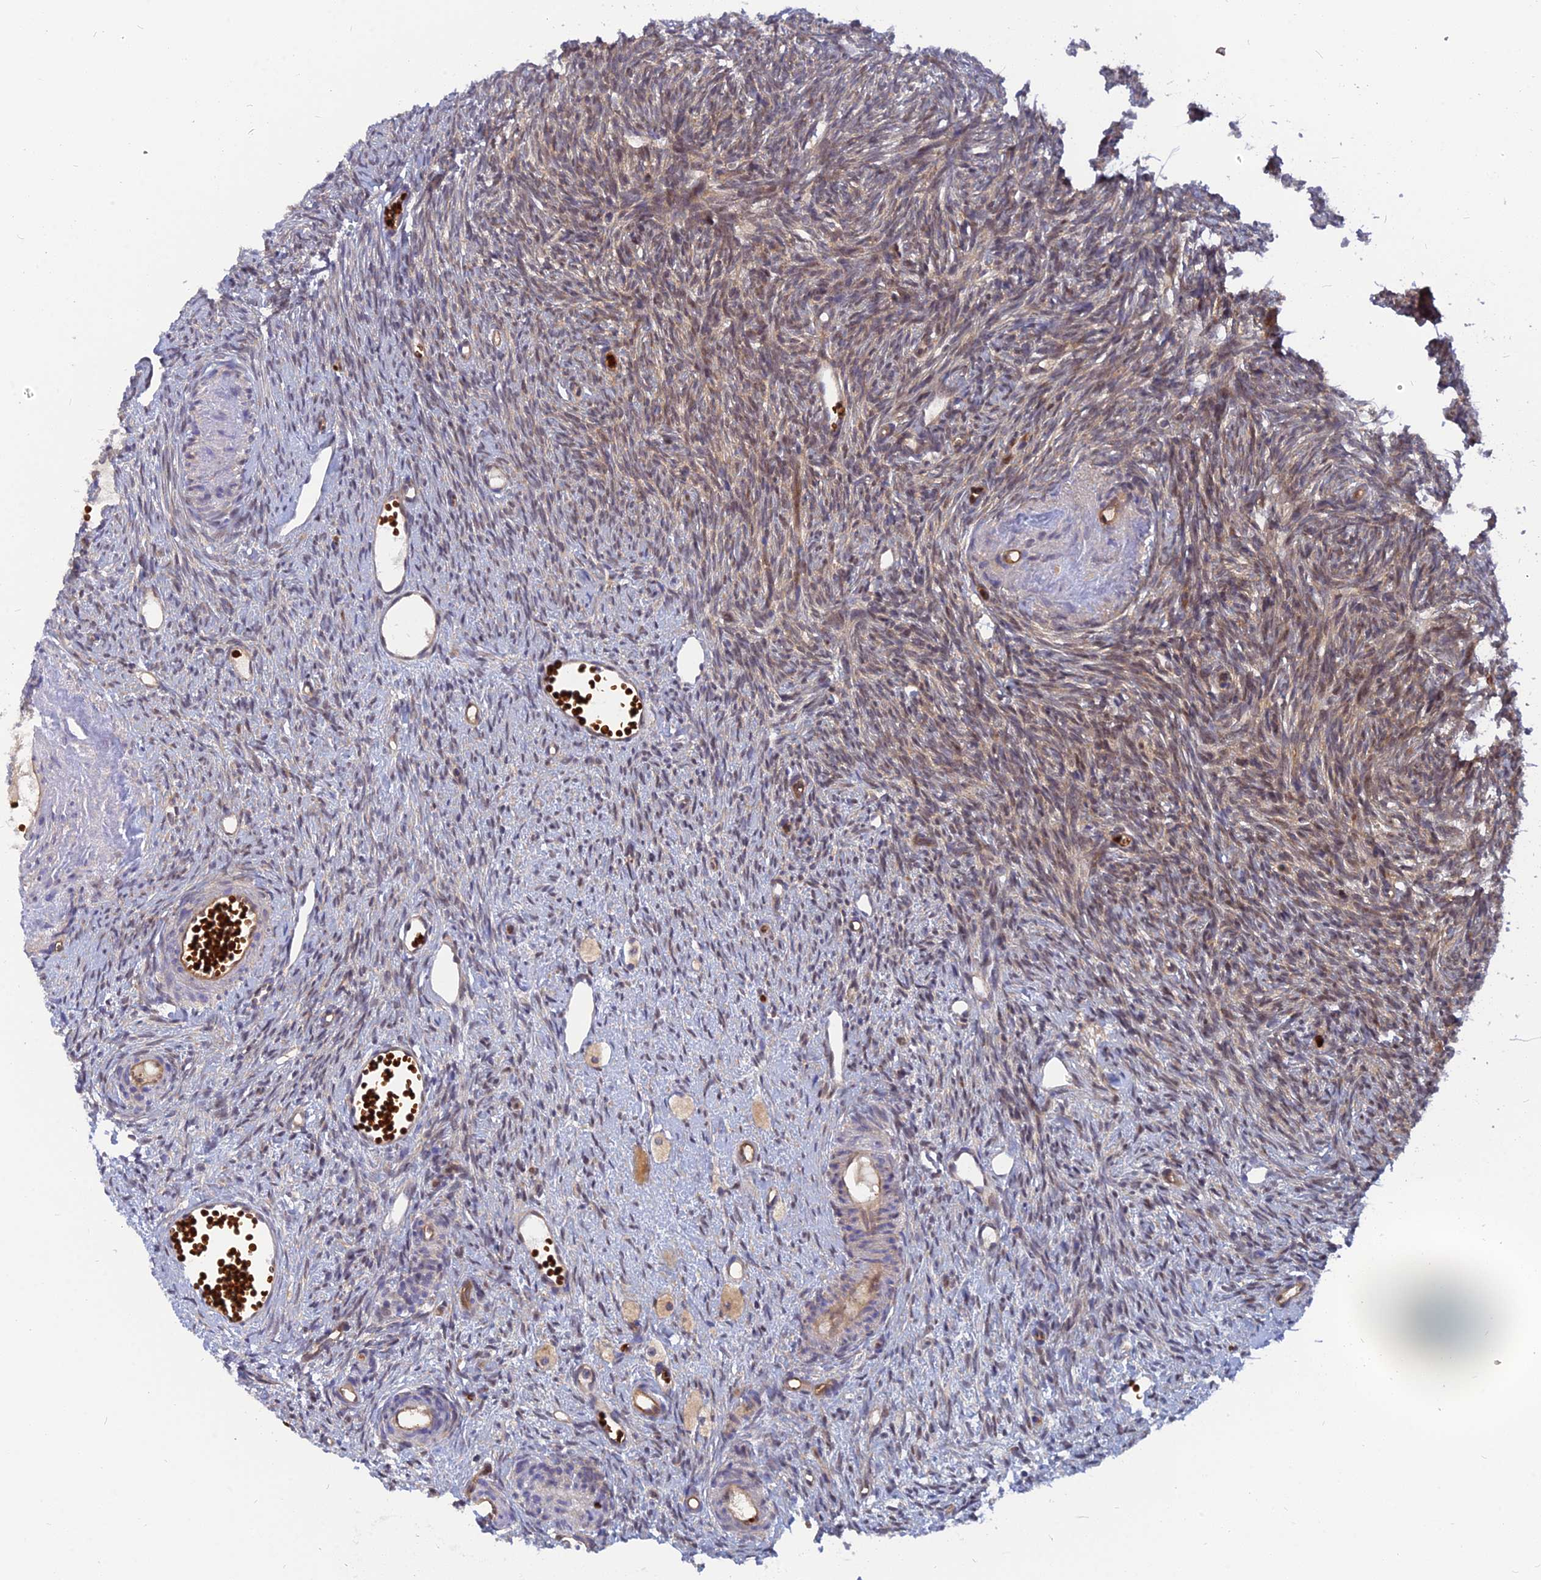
{"staining": {"intensity": "weak", "quantity": ">75%", "location": "cytoplasmic/membranous"}, "tissue": "ovary", "cell_type": "Follicle cells", "image_type": "normal", "snomed": [{"axis": "morphology", "description": "Normal tissue, NOS"}, {"axis": "topography", "description": "Ovary"}], "caption": "Protein analysis of benign ovary reveals weak cytoplasmic/membranous staining in about >75% of follicle cells. (brown staining indicates protein expression, while blue staining denotes nuclei).", "gene": "ARL2BP", "patient": {"sex": "female", "age": 51}}